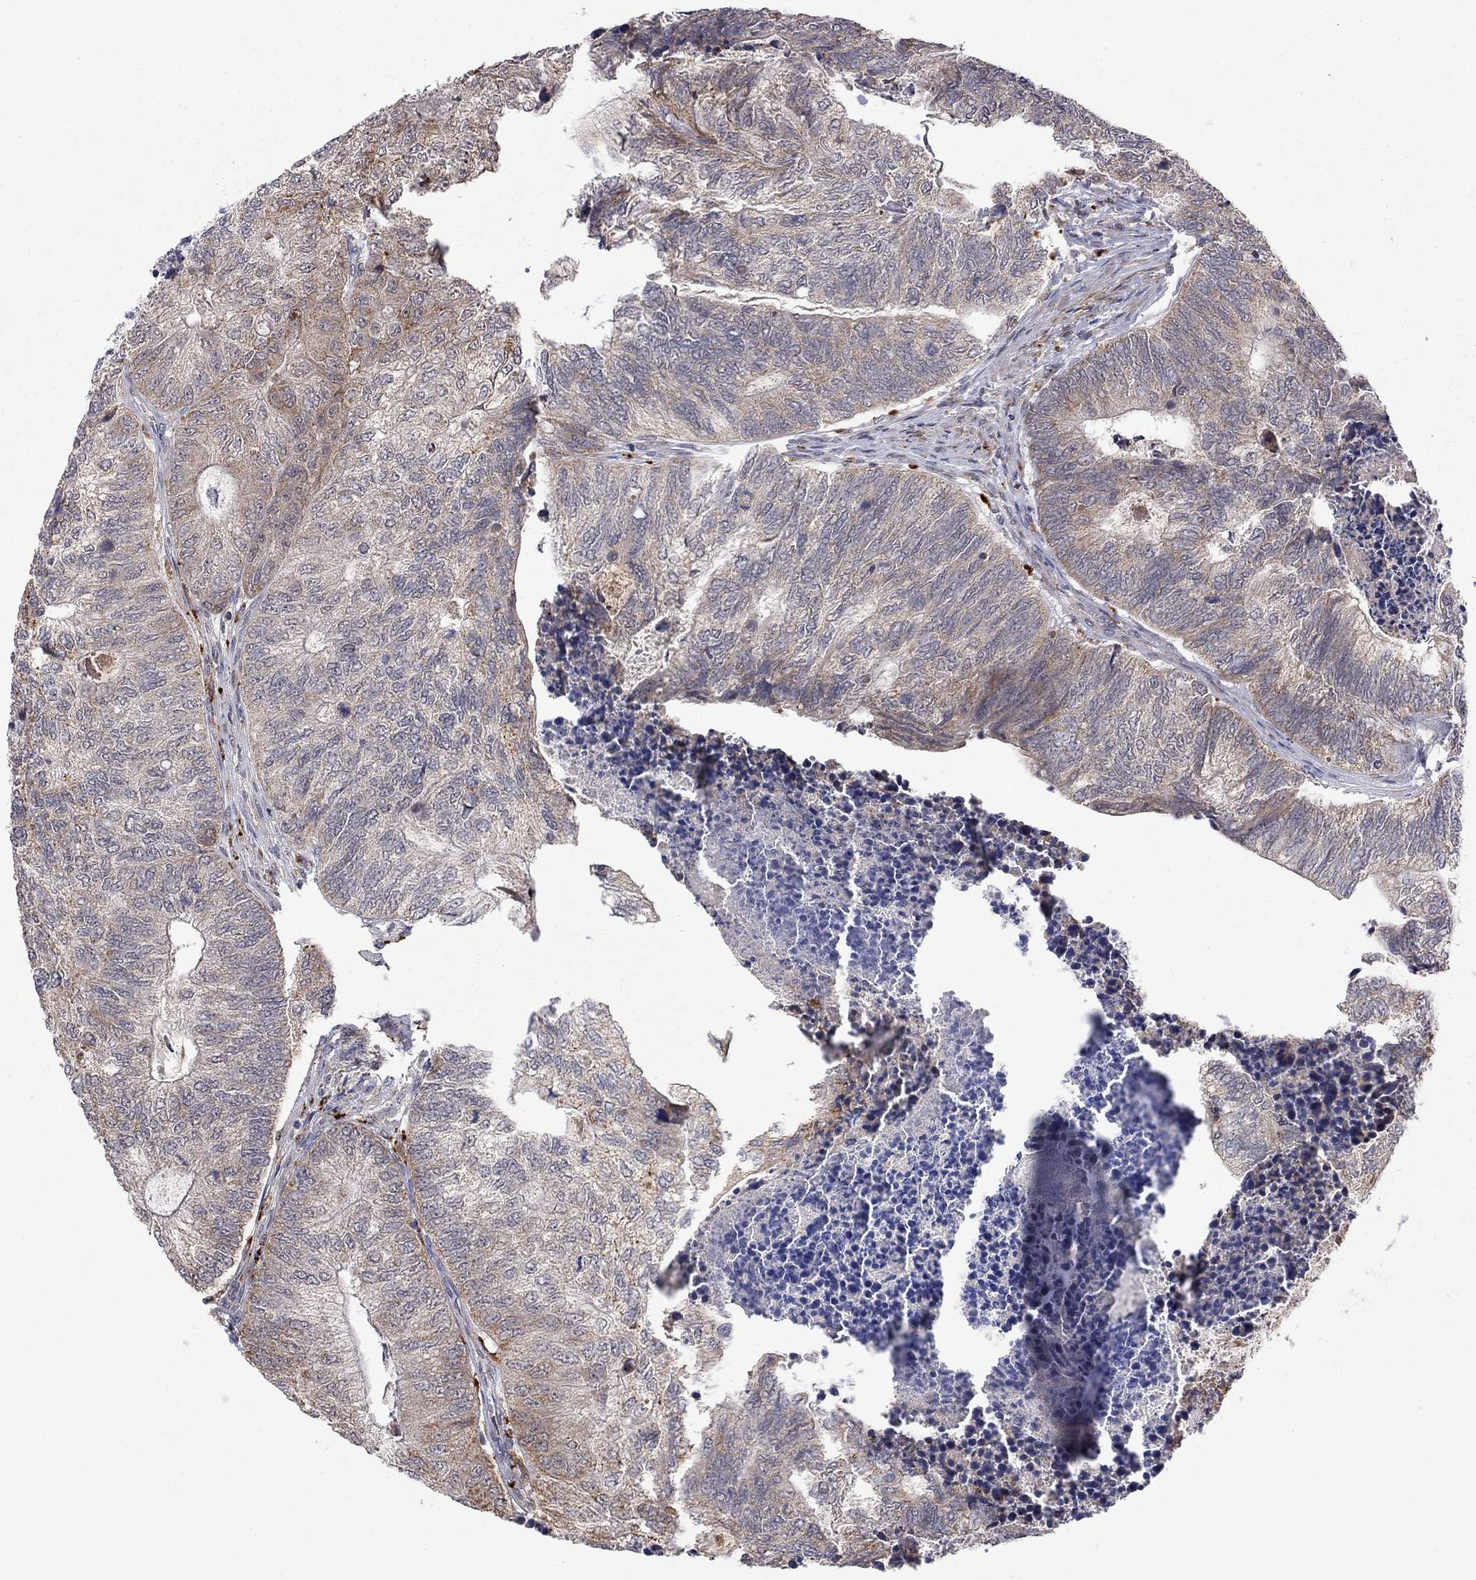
{"staining": {"intensity": "weak", "quantity": "25%-75%", "location": "cytoplasmic/membranous"}, "tissue": "colorectal cancer", "cell_type": "Tumor cells", "image_type": "cancer", "snomed": [{"axis": "morphology", "description": "Adenocarcinoma, NOS"}, {"axis": "topography", "description": "Colon"}], "caption": "Human colorectal adenocarcinoma stained for a protein (brown) shows weak cytoplasmic/membranous positive expression in approximately 25%-75% of tumor cells.", "gene": "IDS", "patient": {"sex": "female", "age": 67}}